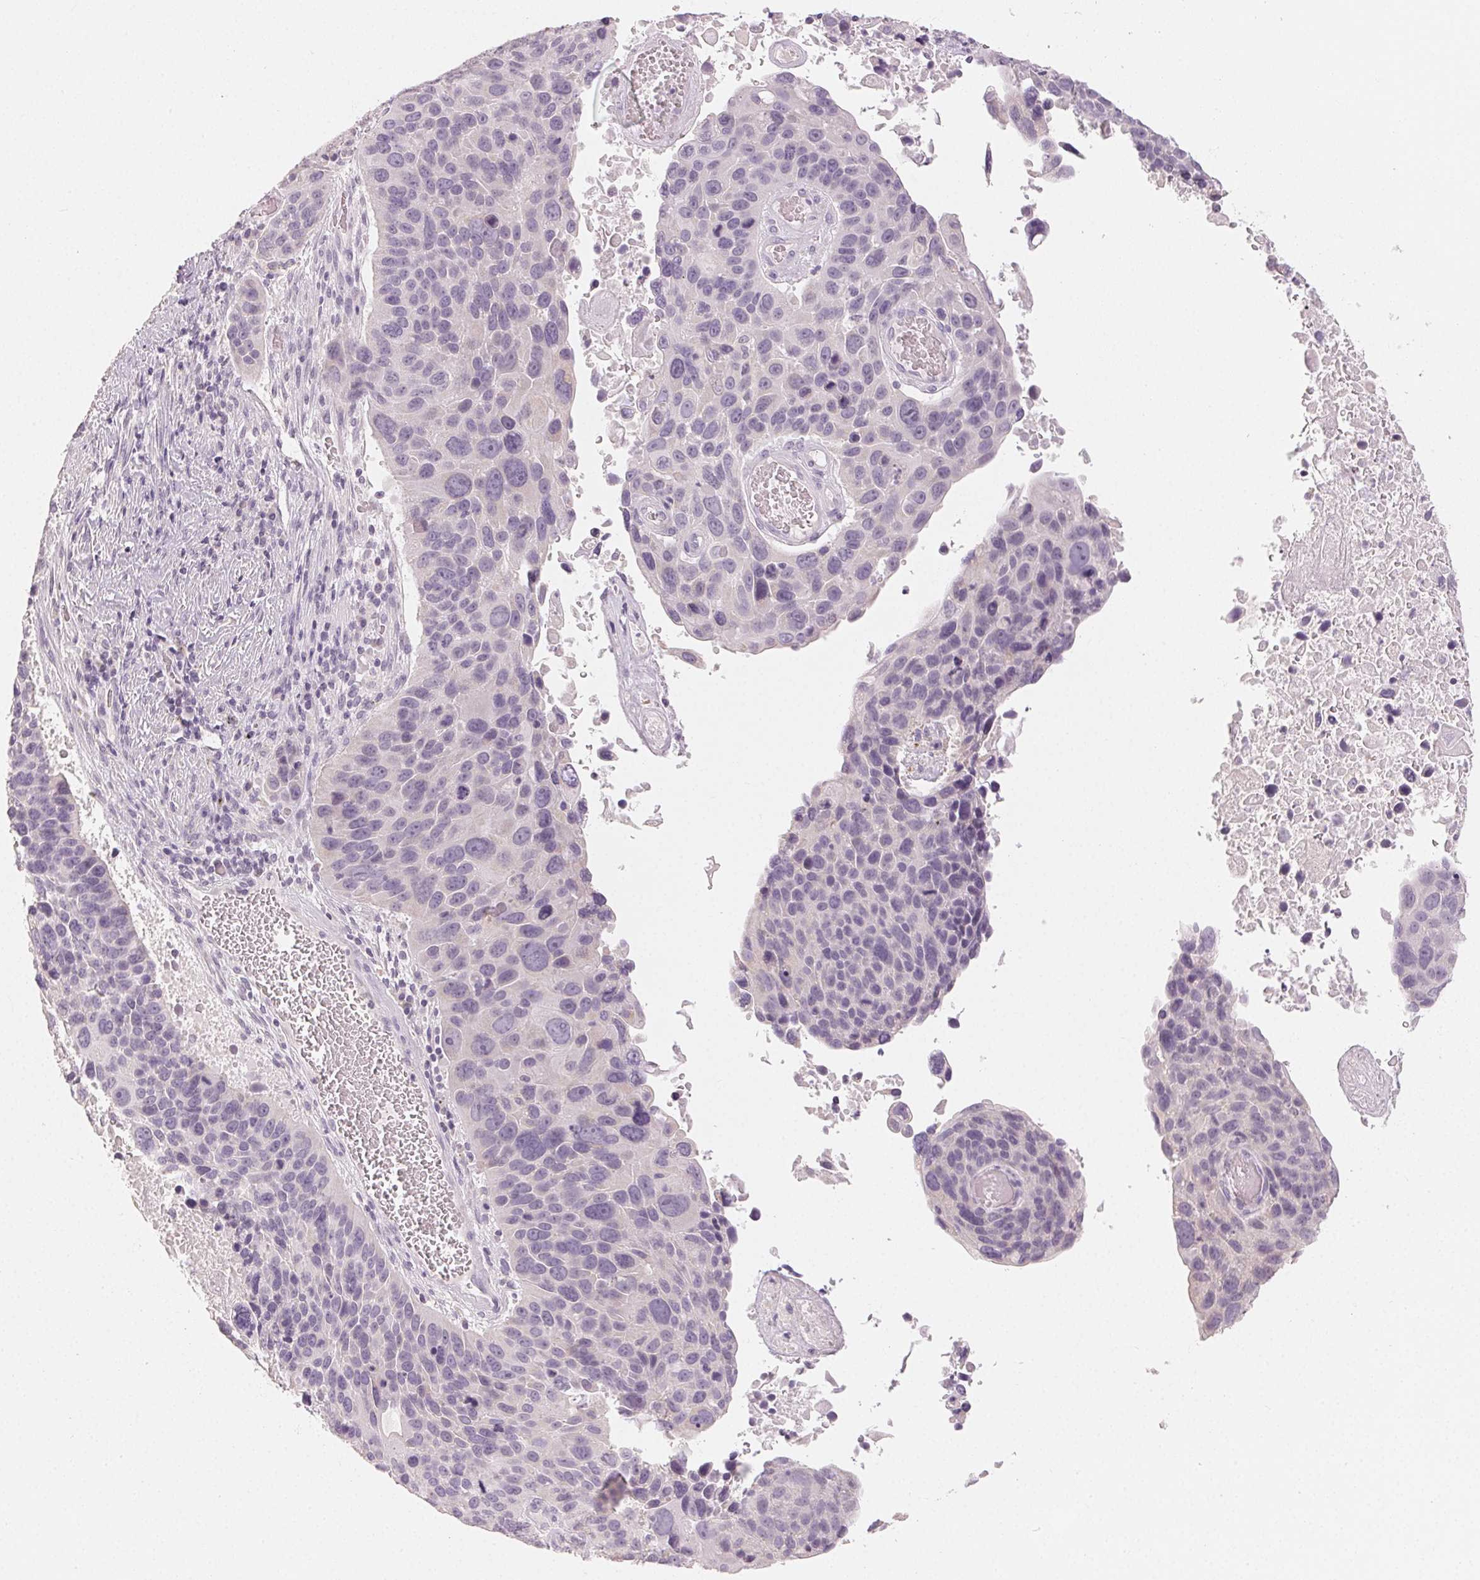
{"staining": {"intensity": "negative", "quantity": "none", "location": "none"}, "tissue": "lung cancer", "cell_type": "Tumor cells", "image_type": "cancer", "snomed": [{"axis": "morphology", "description": "Squamous cell carcinoma, NOS"}, {"axis": "topography", "description": "Lung"}], "caption": "This is an IHC image of human lung cancer (squamous cell carcinoma). There is no positivity in tumor cells.", "gene": "LVRN", "patient": {"sex": "male", "age": 68}}